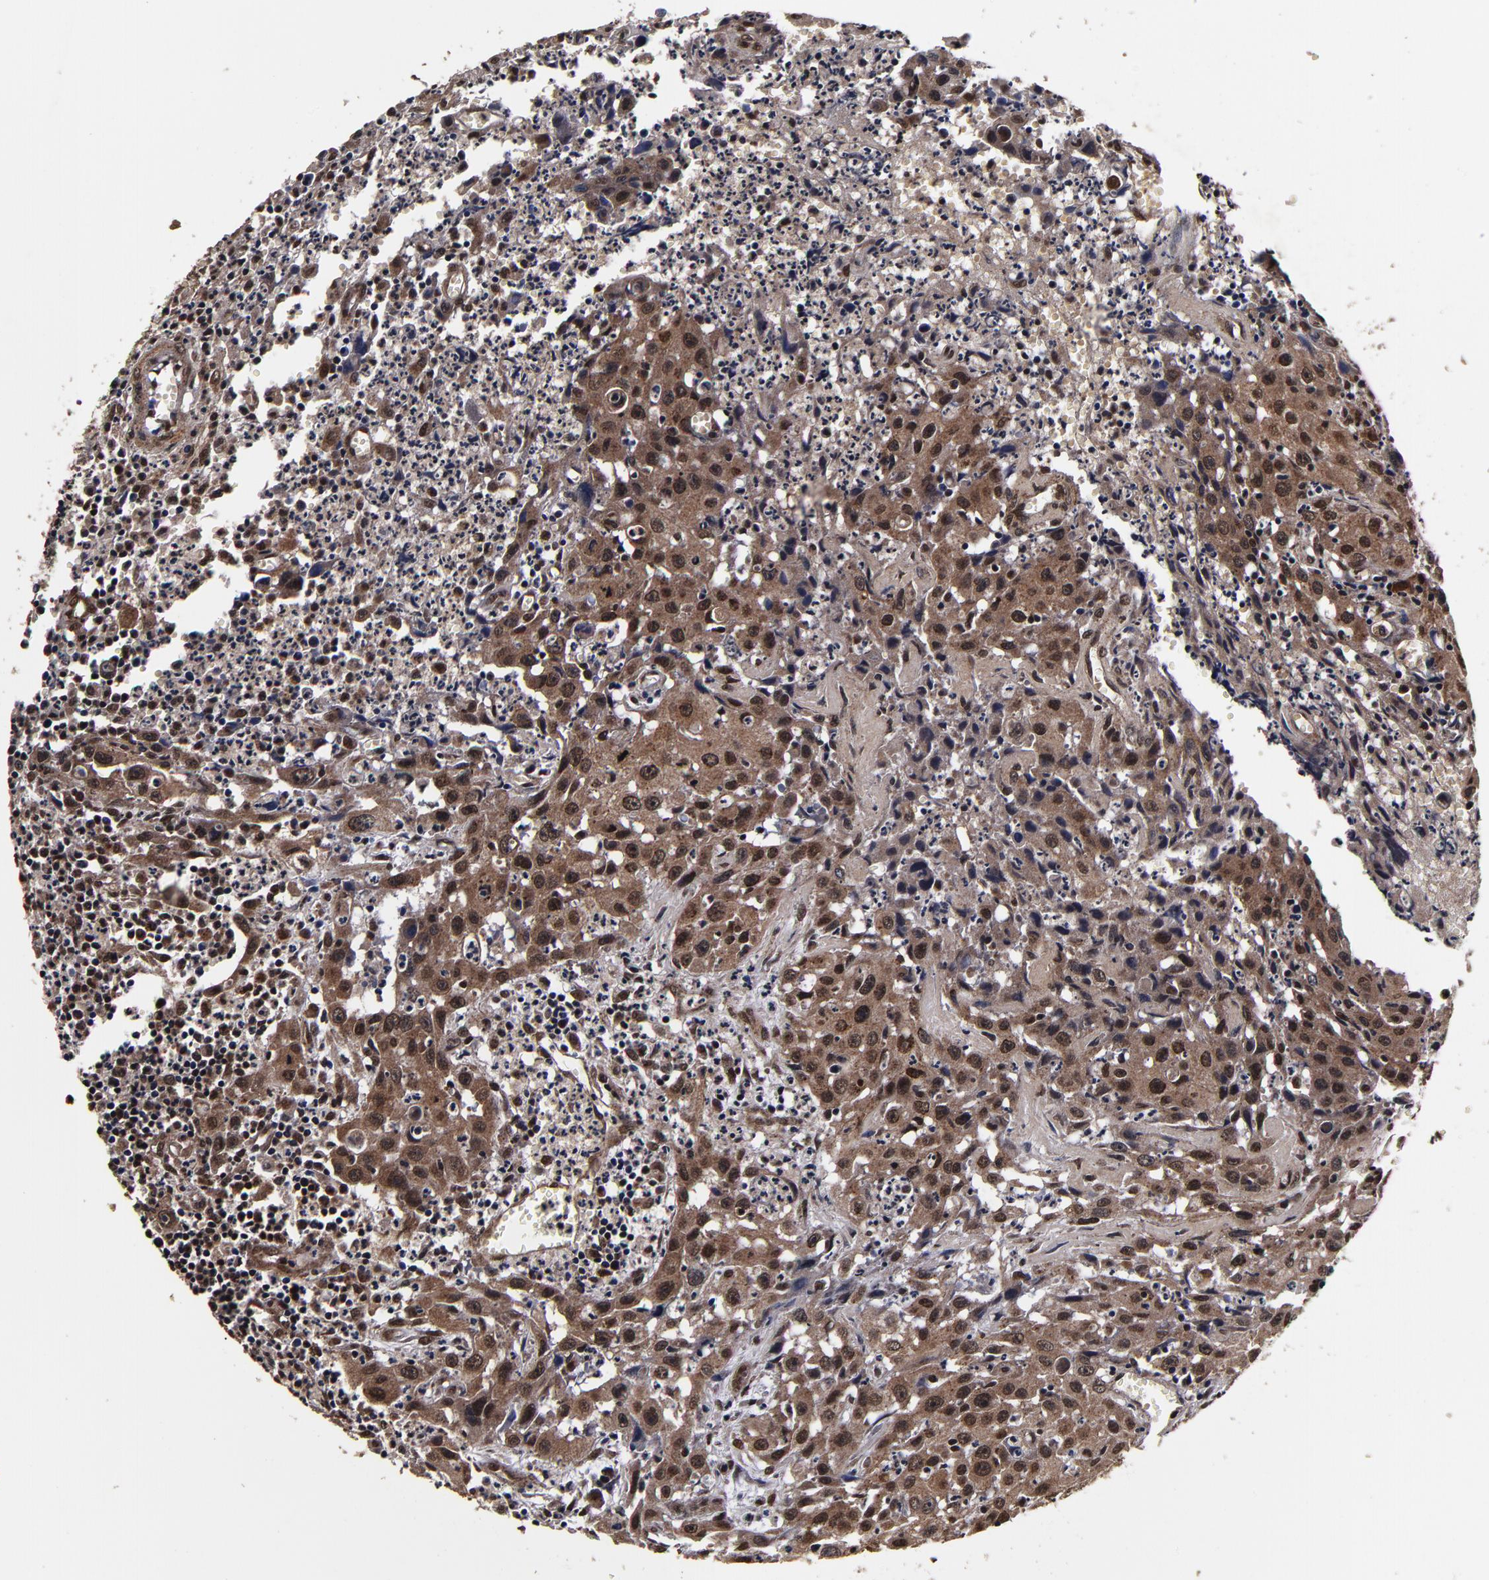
{"staining": {"intensity": "strong", "quantity": ">75%", "location": "cytoplasmic/membranous,nuclear"}, "tissue": "urothelial cancer", "cell_type": "Tumor cells", "image_type": "cancer", "snomed": [{"axis": "morphology", "description": "Urothelial carcinoma, High grade"}, {"axis": "topography", "description": "Urinary bladder"}], "caption": "Human high-grade urothelial carcinoma stained with a protein marker reveals strong staining in tumor cells.", "gene": "MMP15", "patient": {"sex": "male", "age": 66}}